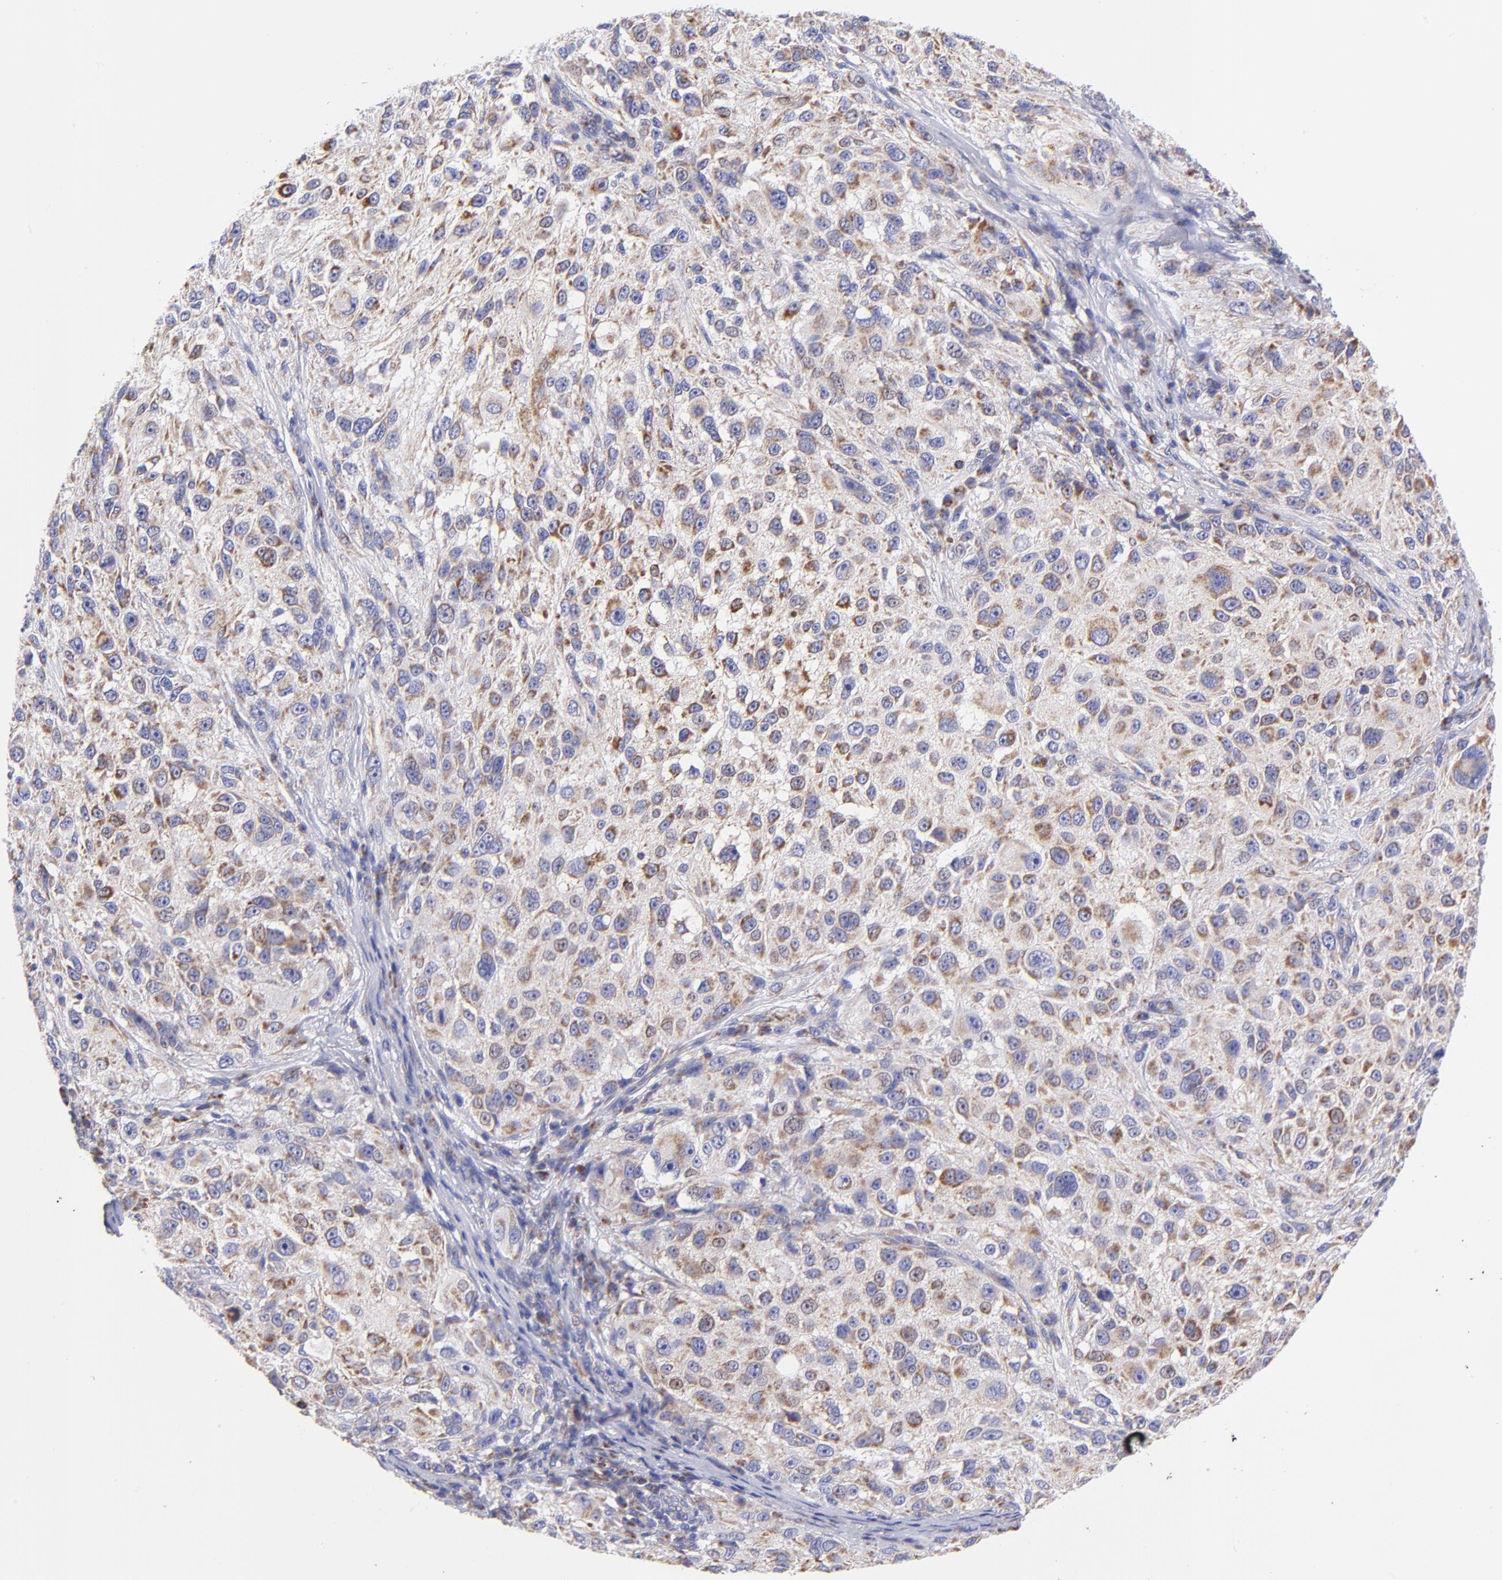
{"staining": {"intensity": "moderate", "quantity": "25%-75%", "location": "cytoplasmic/membranous"}, "tissue": "melanoma", "cell_type": "Tumor cells", "image_type": "cancer", "snomed": [{"axis": "morphology", "description": "Necrosis, NOS"}, {"axis": "morphology", "description": "Malignant melanoma, NOS"}, {"axis": "topography", "description": "Skin"}], "caption": "Immunohistochemistry (DAB (3,3'-diaminobenzidine)) staining of malignant melanoma displays moderate cytoplasmic/membranous protein staining in about 25%-75% of tumor cells. Immunohistochemistry stains the protein of interest in brown and the nuclei are stained blue.", "gene": "NDUFB7", "patient": {"sex": "female", "age": 87}}